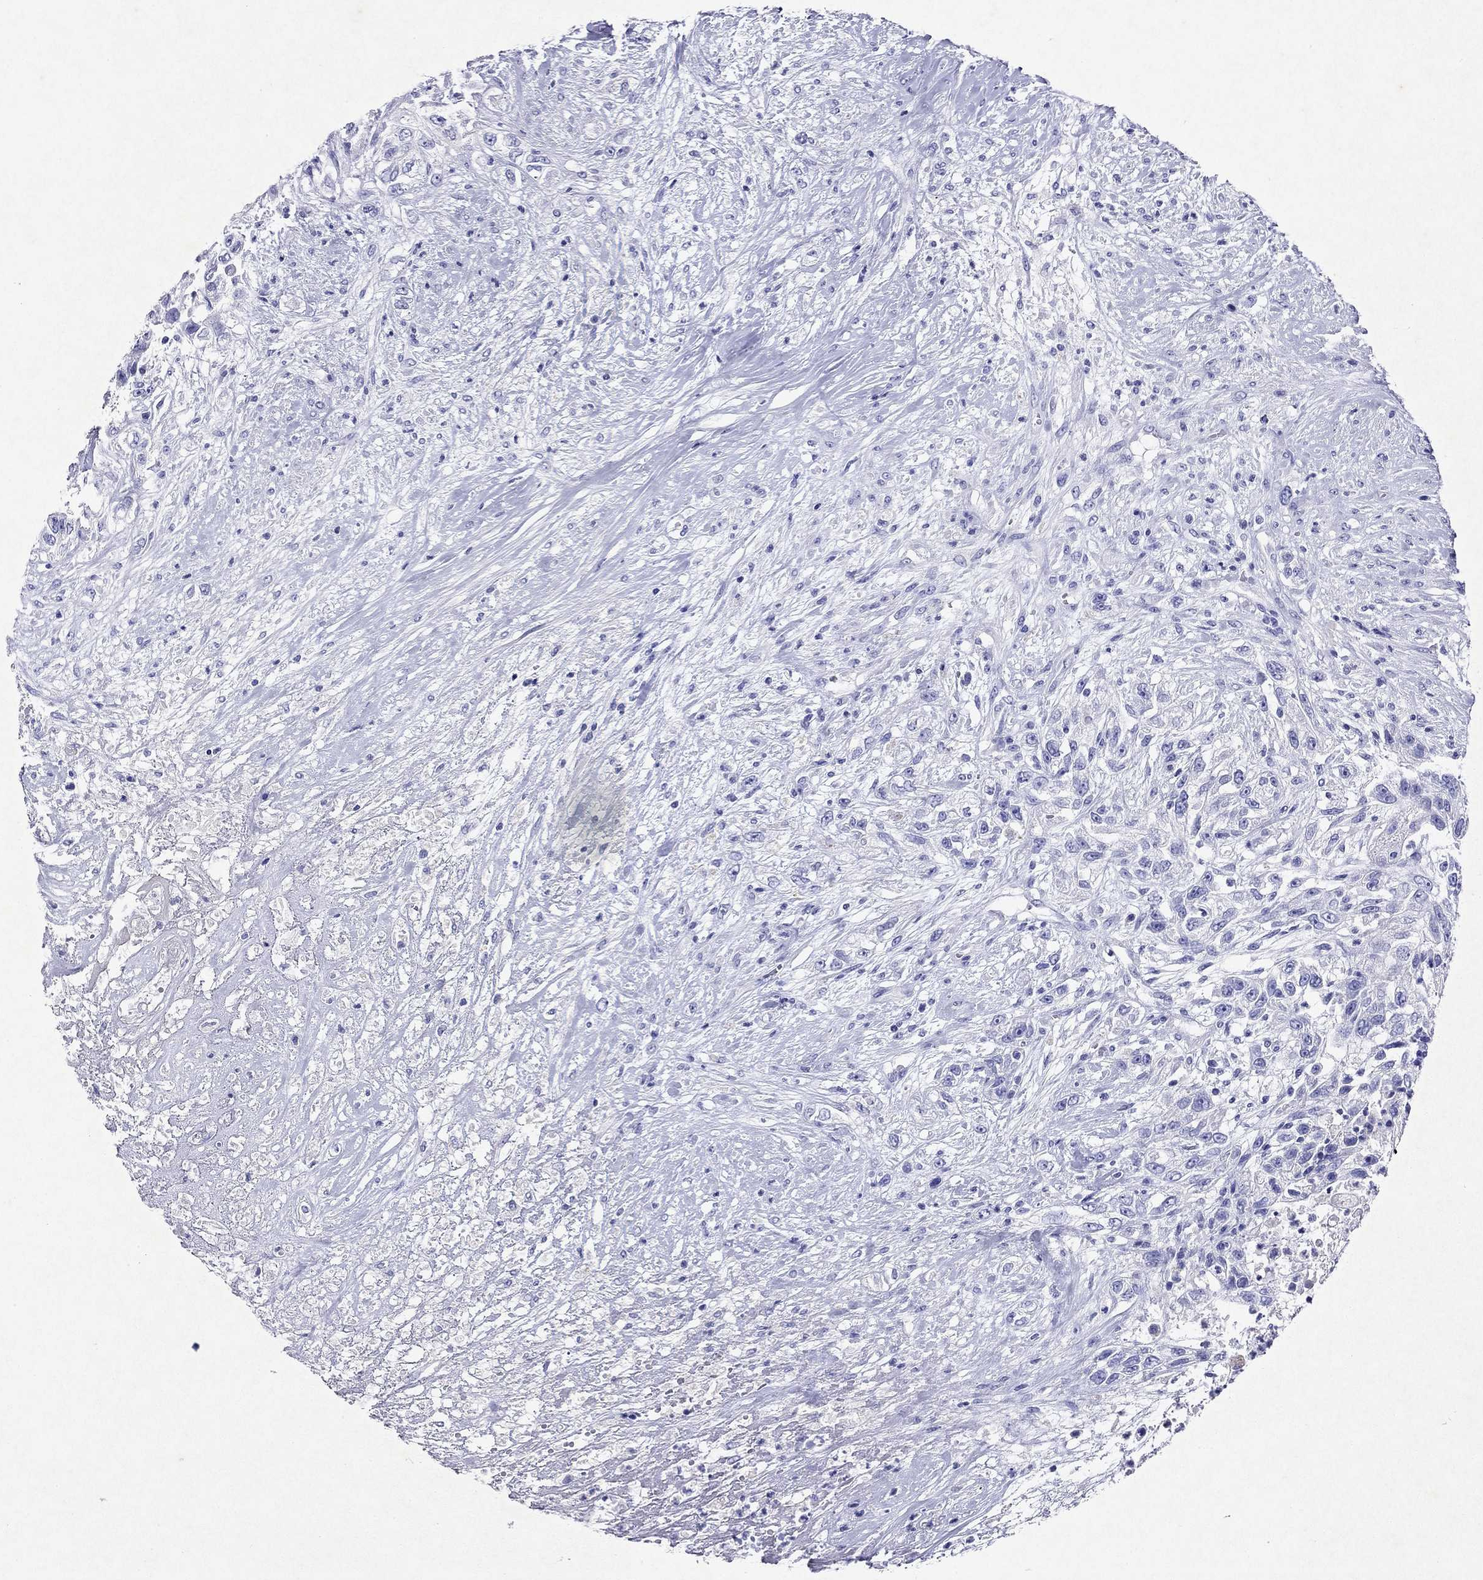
{"staining": {"intensity": "negative", "quantity": "none", "location": "none"}, "tissue": "urothelial cancer", "cell_type": "Tumor cells", "image_type": "cancer", "snomed": [{"axis": "morphology", "description": "Urothelial carcinoma, High grade"}, {"axis": "topography", "description": "Urinary bladder"}], "caption": "High magnification brightfield microscopy of high-grade urothelial carcinoma stained with DAB (brown) and counterstained with hematoxylin (blue): tumor cells show no significant positivity.", "gene": "ARMC12", "patient": {"sex": "female", "age": 56}}